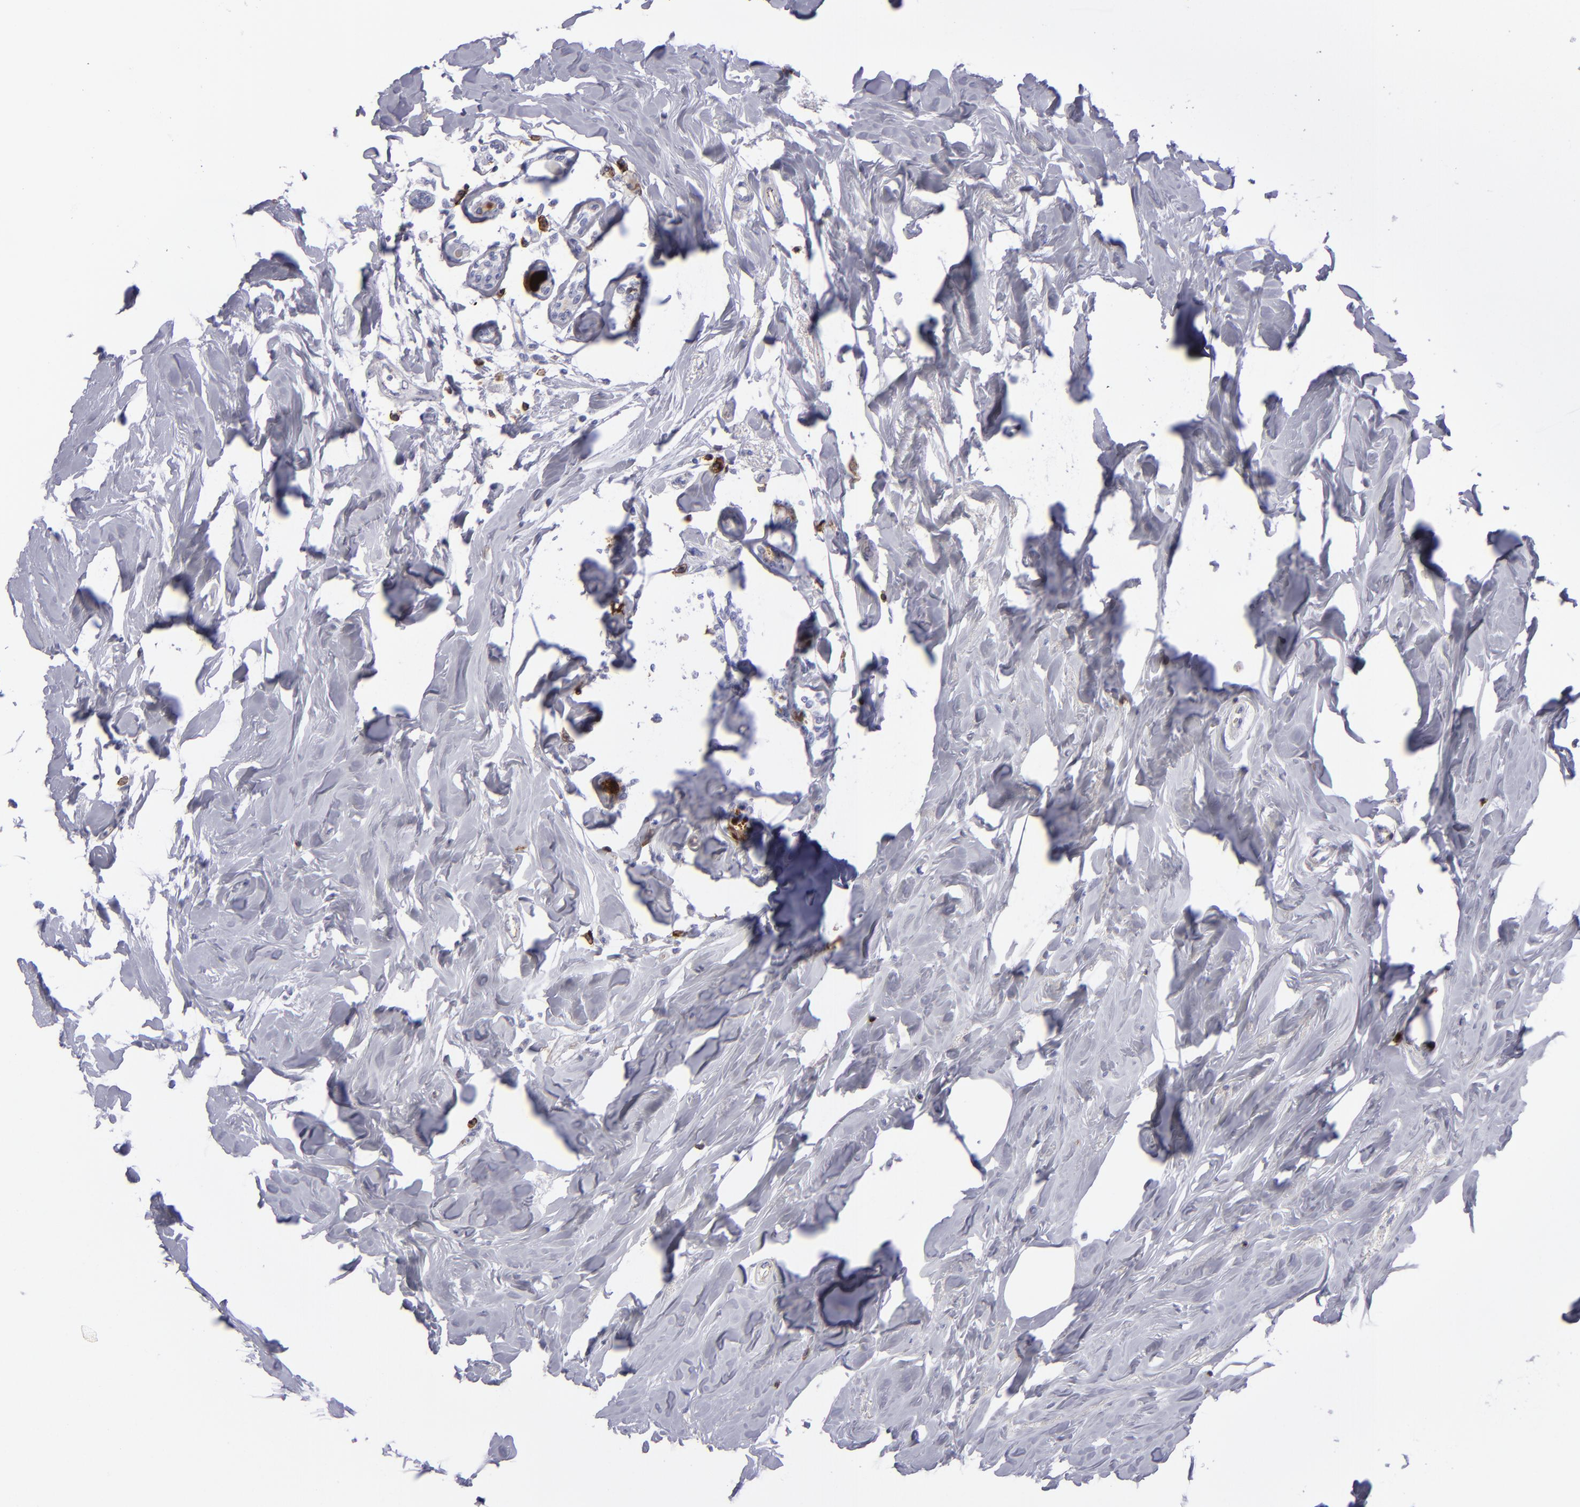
{"staining": {"intensity": "negative", "quantity": "none", "location": "none"}, "tissue": "breast cancer", "cell_type": "Tumor cells", "image_type": "cancer", "snomed": [{"axis": "morphology", "description": "Lobular carcinoma"}, {"axis": "topography", "description": "Breast"}], "caption": "This photomicrograph is of lobular carcinoma (breast) stained with immunohistochemistry to label a protein in brown with the nuclei are counter-stained blue. There is no staining in tumor cells. Nuclei are stained in blue.", "gene": "CD27", "patient": {"sex": "female", "age": 51}}